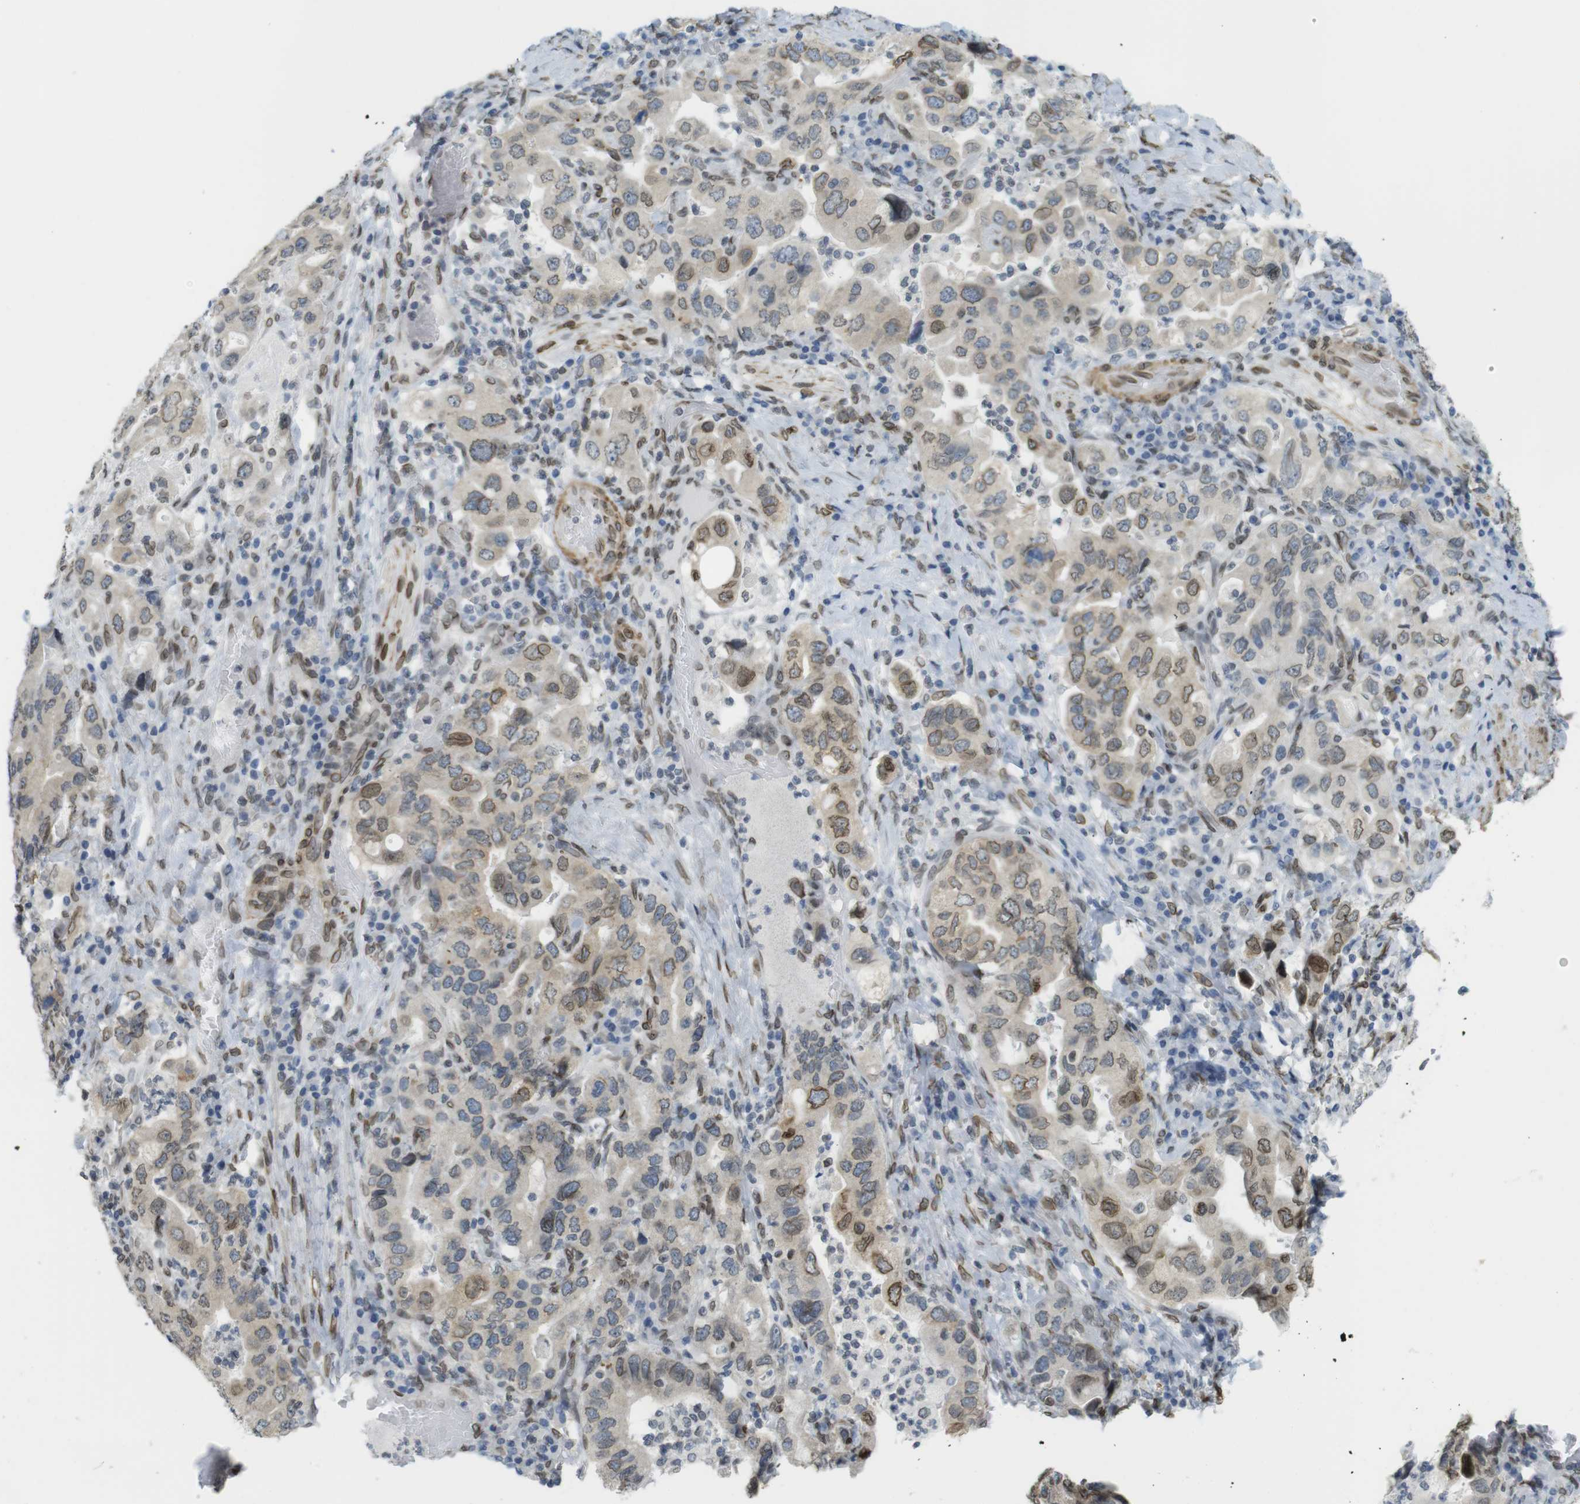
{"staining": {"intensity": "moderate", "quantity": ">75%", "location": "cytoplasmic/membranous,nuclear"}, "tissue": "stomach cancer", "cell_type": "Tumor cells", "image_type": "cancer", "snomed": [{"axis": "morphology", "description": "Adenocarcinoma, NOS"}, {"axis": "topography", "description": "Stomach, upper"}], "caption": "Stomach cancer tissue exhibits moderate cytoplasmic/membranous and nuclear staining in approximately >75% of tumor cells", "gene": "ARL6IP6", "patient": {"sex": "male", "age": 62}}